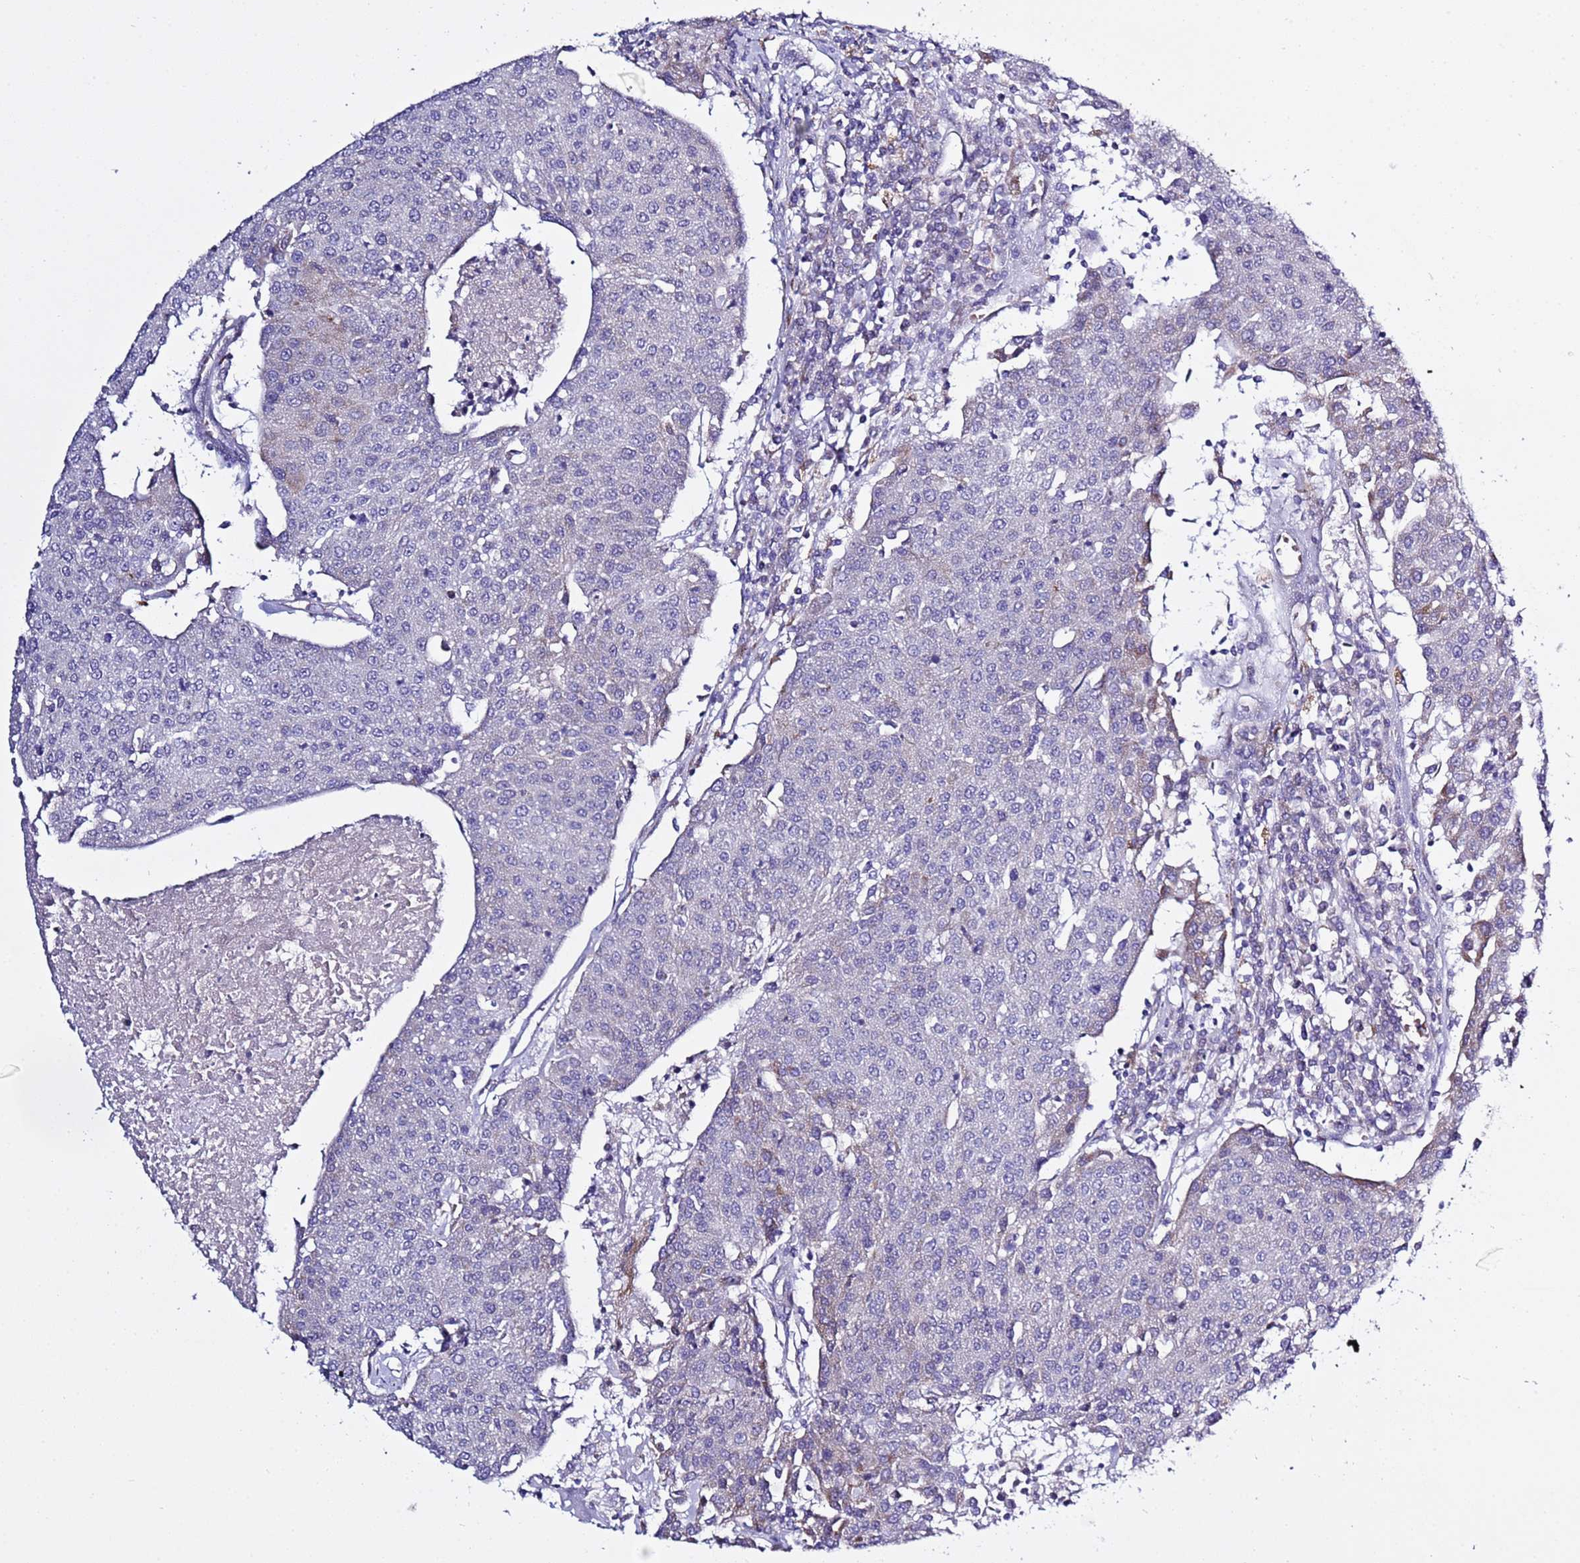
{"staining": {"intensity": "negative", "quantity": "none", "location": "none"}, "tissue": "urothelial cancer", "cell_type": "Tumor cells", "image_type": "cancer", "snomed": [{"axis": "morphology", "description": "Urothelial carcinoma, High grade"}, {"axis": "topography", "description": "Urinary bladder"}], "caption": "Immunohistochemistry of human high-grade urothelial carcinoma demonstrates no expression in tumor cells.", "gene": "ABHD17B", "patient": {"sex": "female", "age": 85}}